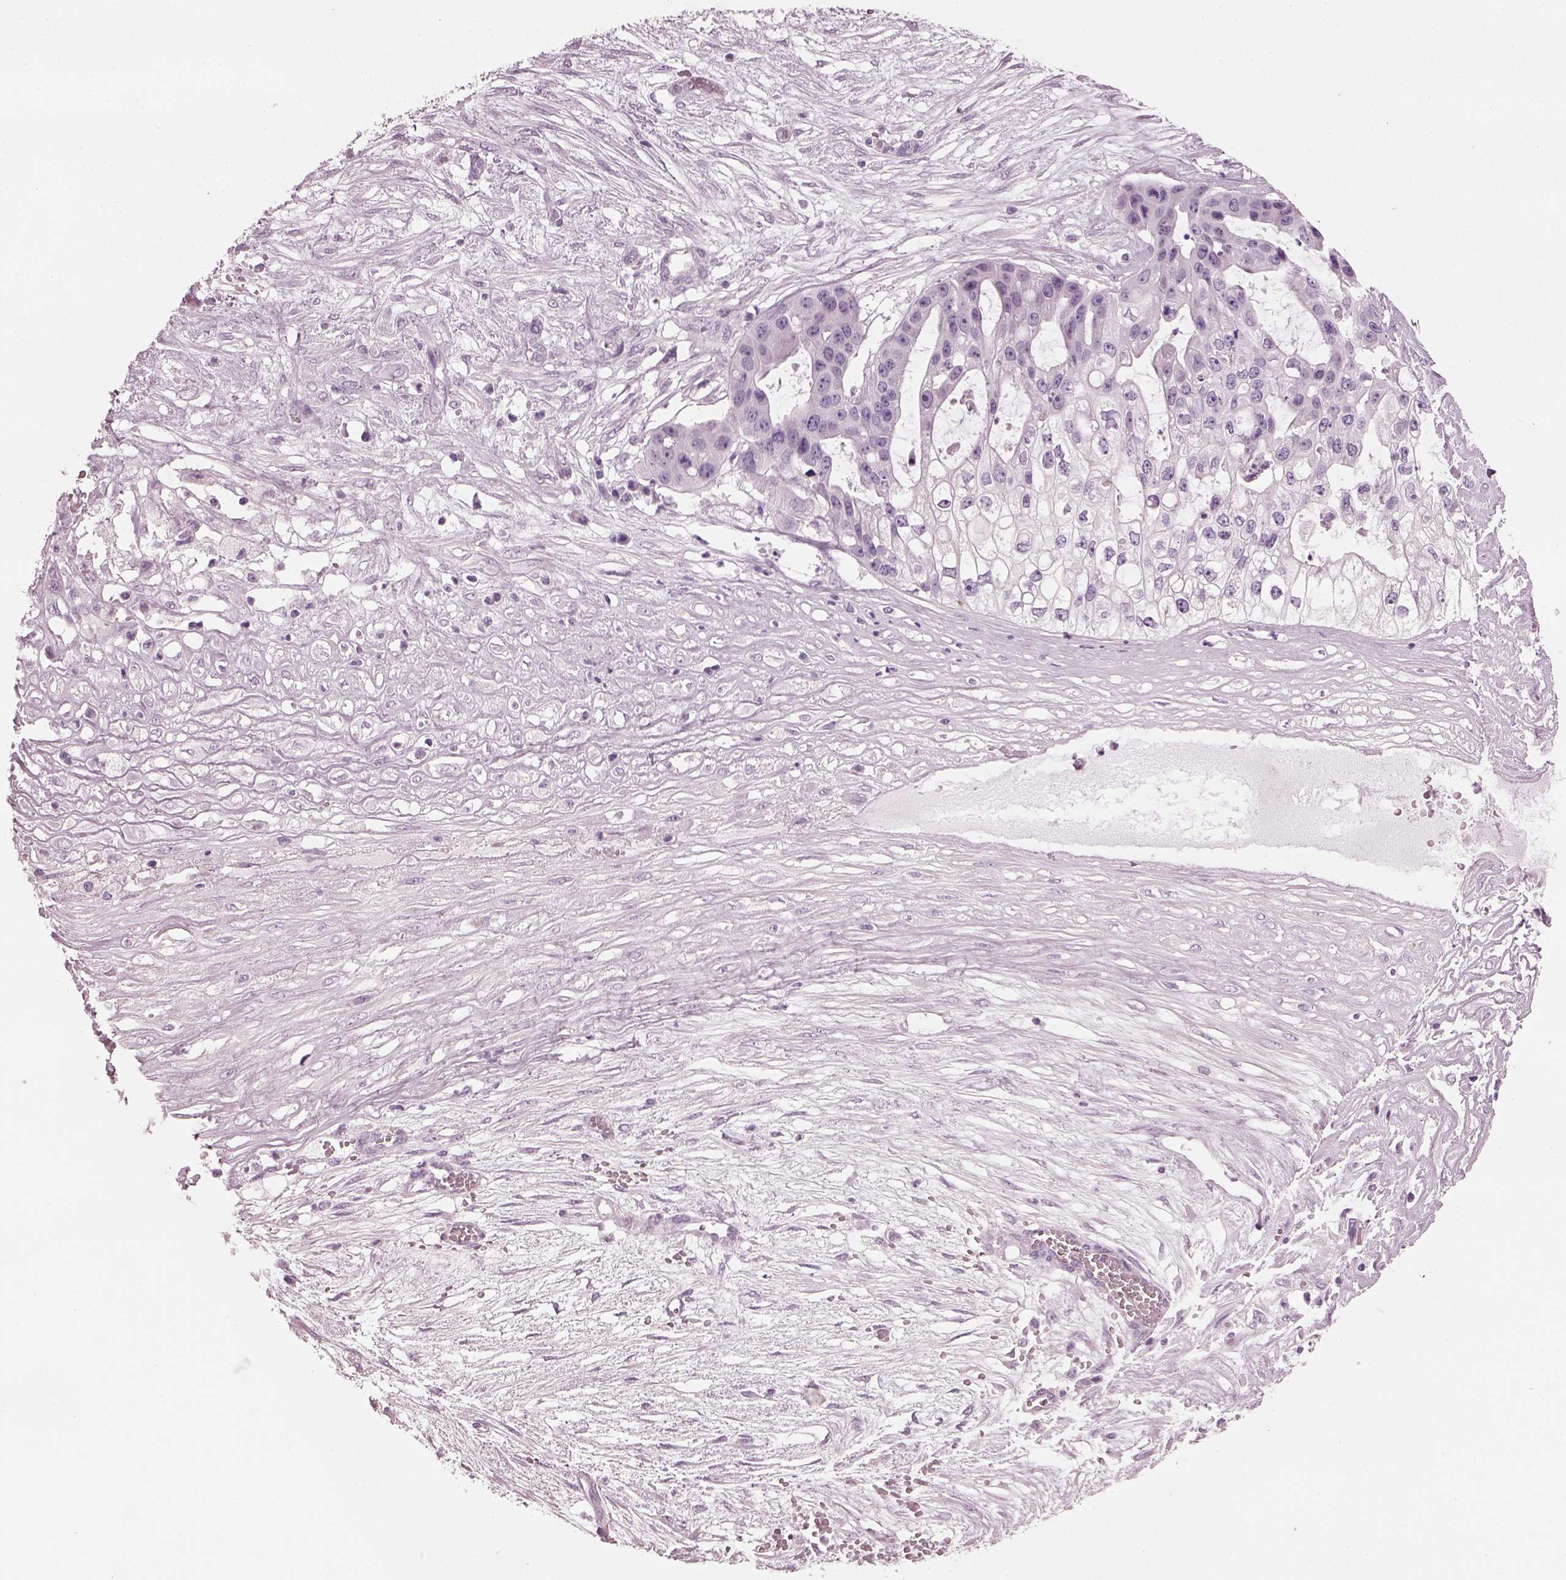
{"staining": {"intensity": "negative", "quantity": "none", "location": "none"}, "tissue": "ovarian cancer", "cell_type": "Tumor cells", "image_type": "cancer", "snomed": [{"axis": "morphology", "description": "Cystadenocarcinoma, serous, NOS"}, {"axis": "topography", "description": "Ovary"}], "caption": "A high-resolution micrograph shows IHC staining of ovarian cancer, which shows no significant staining in tumor cells. Brightfield microscopy of IHC stained with DAB (brown) and hematoxylin (blue), captured at high magnification.", "gene": "PDC", "patient": {"sex": "female", "age": 56}}